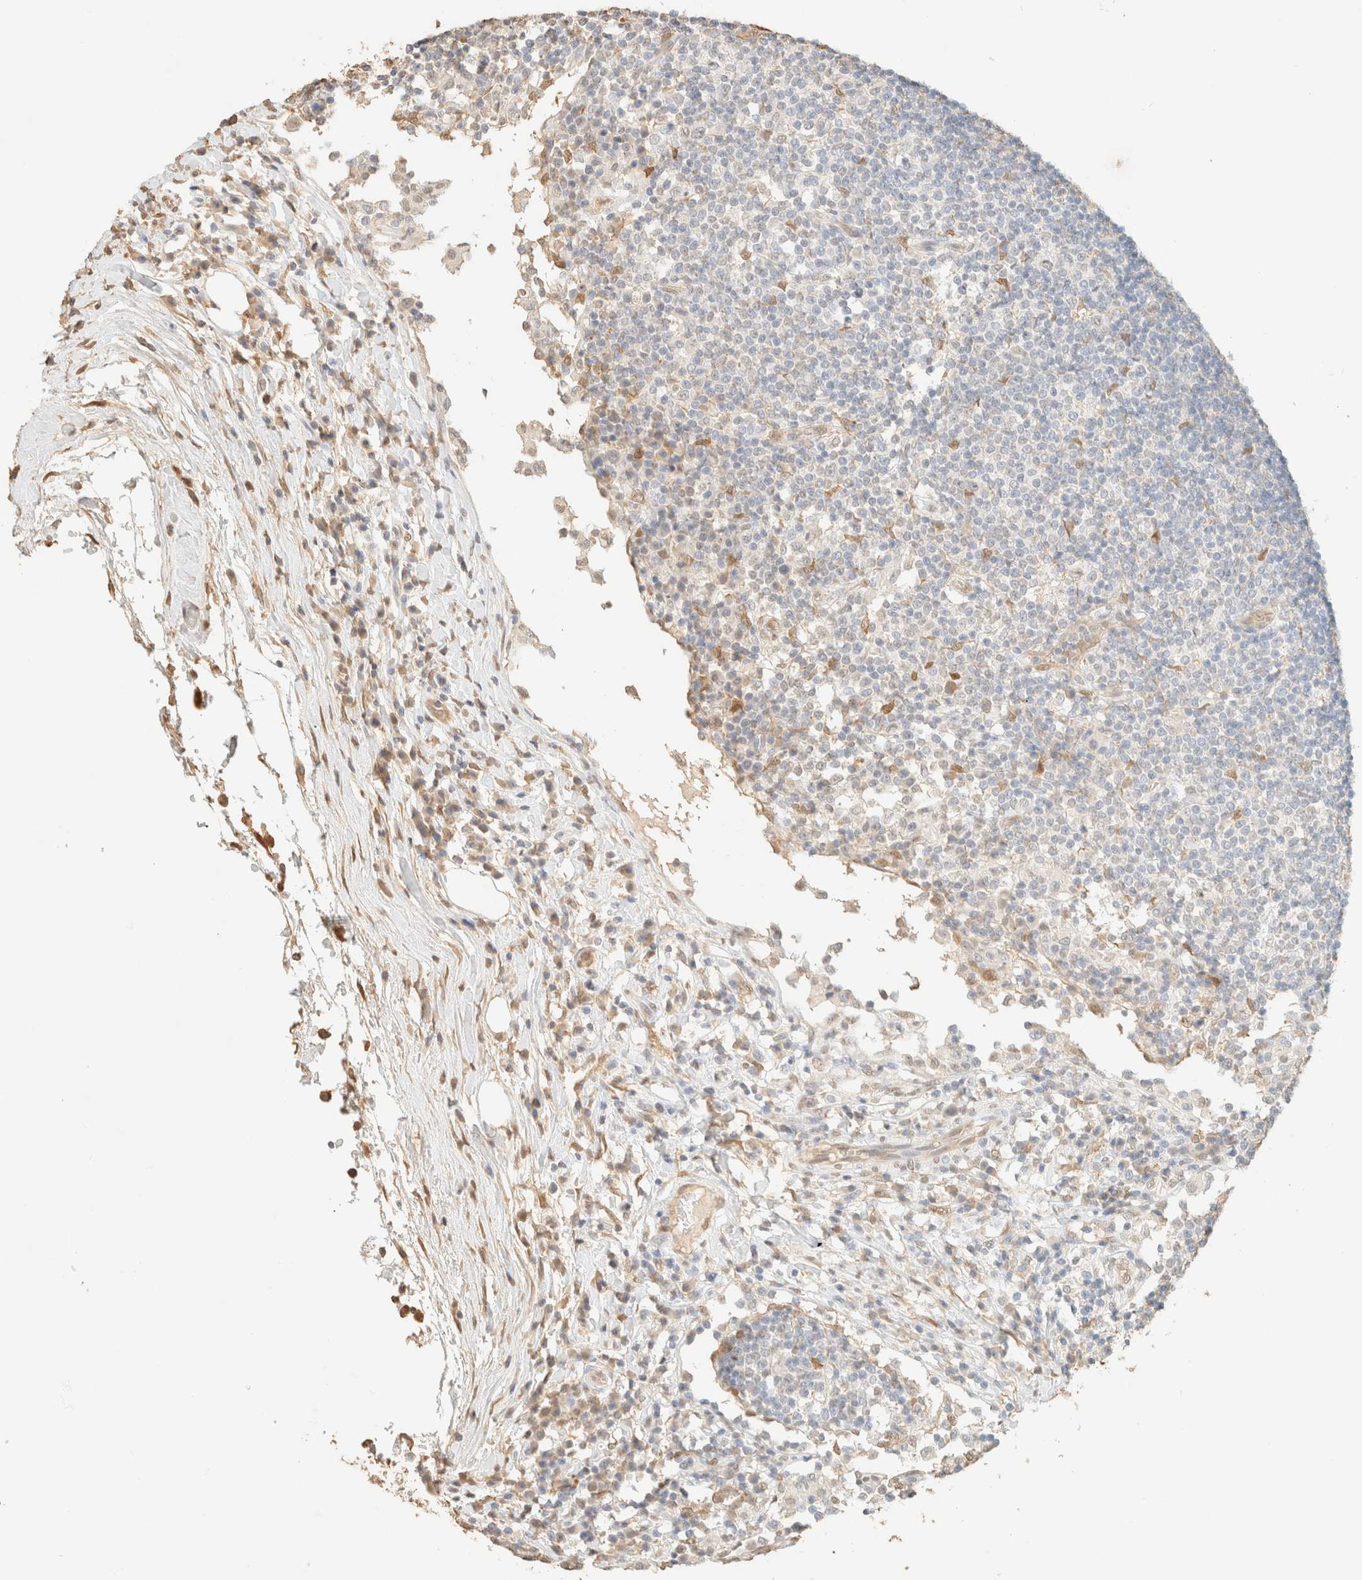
{"staining": {"intensity": "weak", "quantity": "<25%", "location": "nuclear"}, "tissue": "lymph node", "cell_type": "Germinal center cells", "image_type": "normal", "snomed": [{"axis": "morphology", "description": "Normal tissue, NOS"}, {"axis": "topography", "description": "Lymph node"}], "caption": "This is a photomicrograph of IHC staining of unremarkable lymph node, which shows no positivity in germinal center cells. The staining was performed using DAB (3,3'-diaminobenzidine) to visualize the protein expression in brown, while the nuclei were stained in blue with hematoxylin (Magnification: 20x).", "gene": "S100A13", "patient": {"sex": "female", "age": 53}}